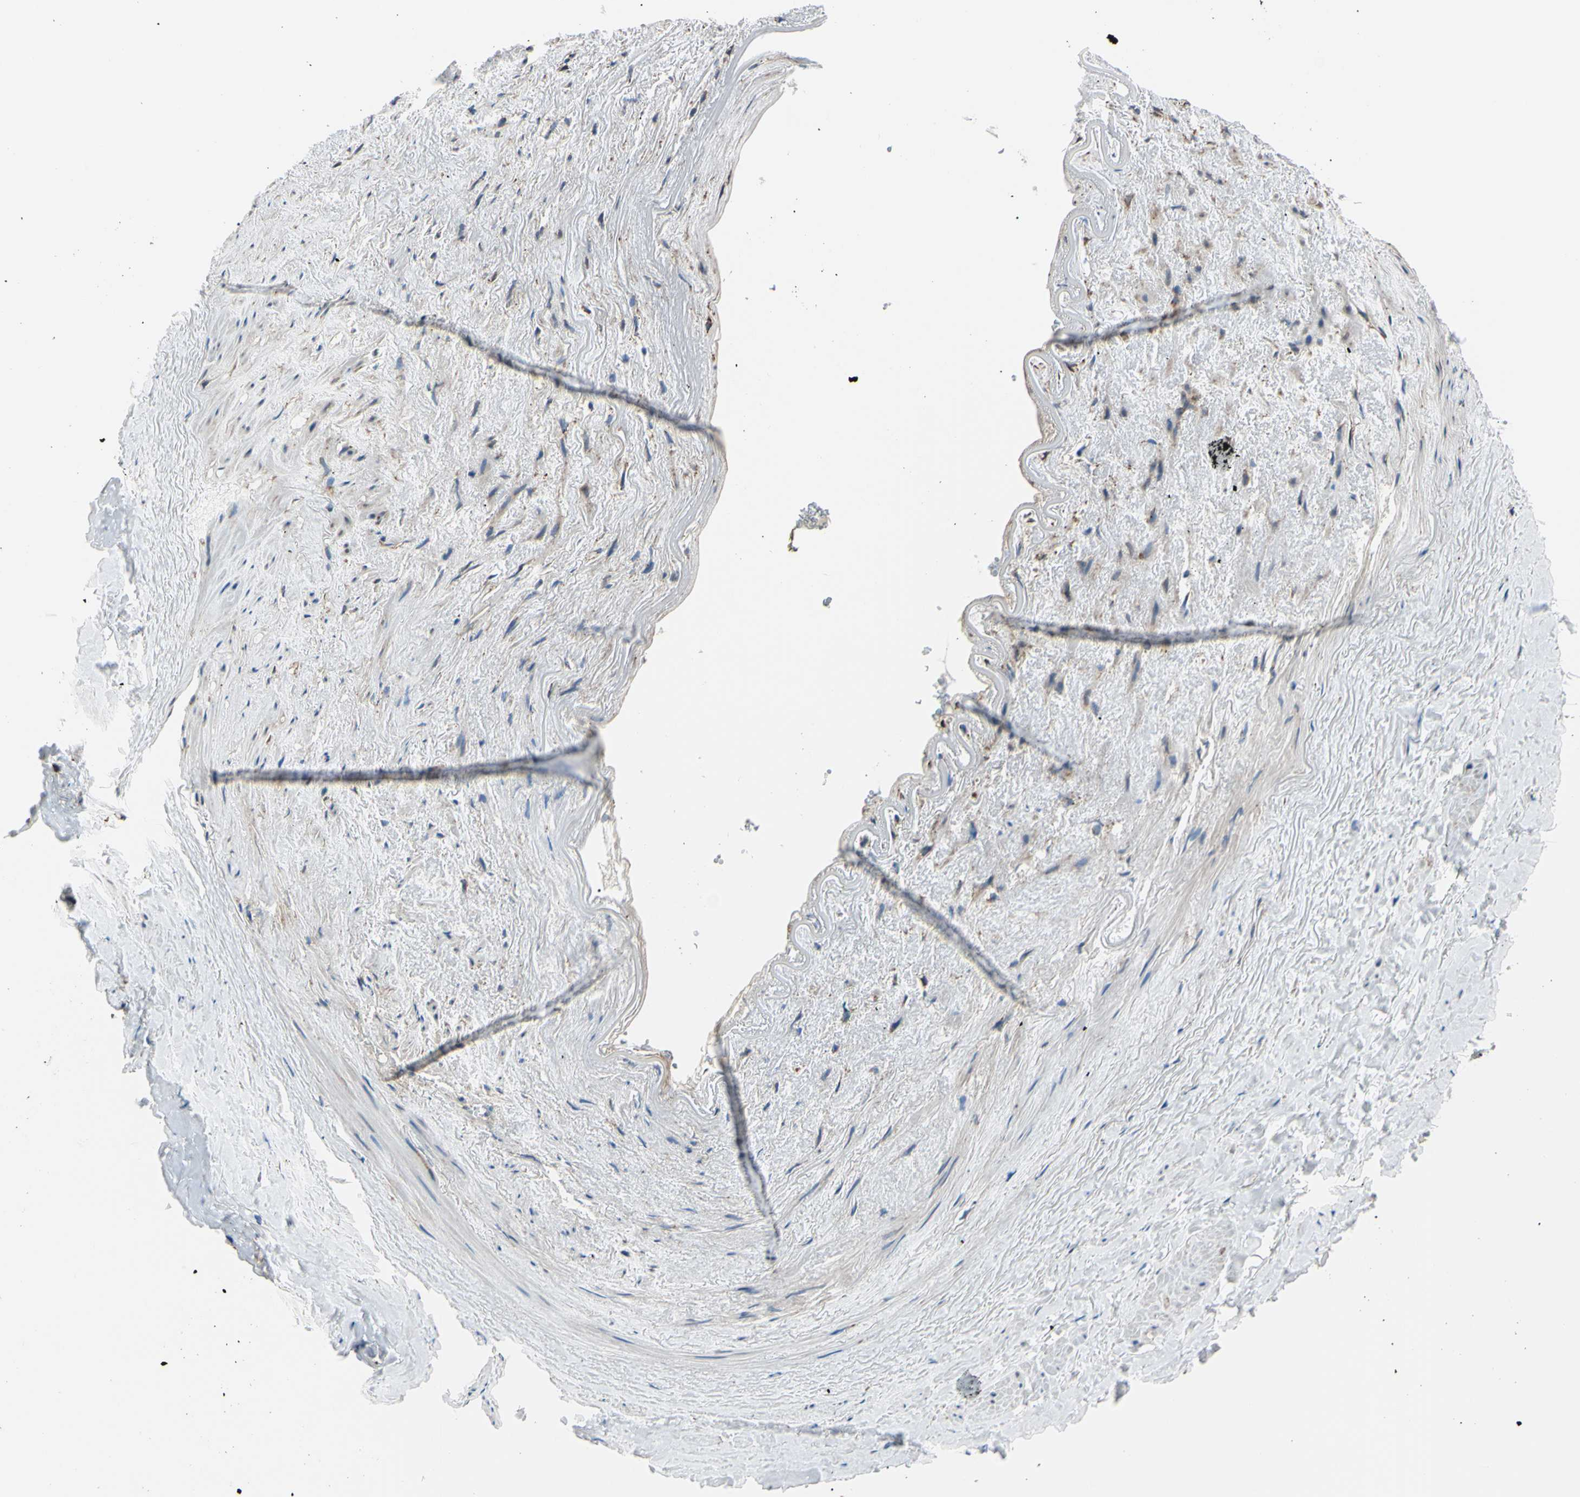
{"staining": {"intensity": "negative", "quantity": "none", "location": "none"}, "tissue": "adipose tissue", "cell_type": "Adipocytes", "image_type": "normal", "snomed": [{"axis": "morphology", "description": "Normal tissue, NOS"}, {"axis": "topography", "description": "Peripheral nerve tissue"}], "caption": "Image shows no protein staining in adipocytes of benign adipose tissue. The staining was performed using DAB to visualize the protein expression in brown, while the nuclei were stained in blue with hematoxylin (Magnification: 20x).", "gene": "BMF", "patient": {"sex": "male", "age": 70}}